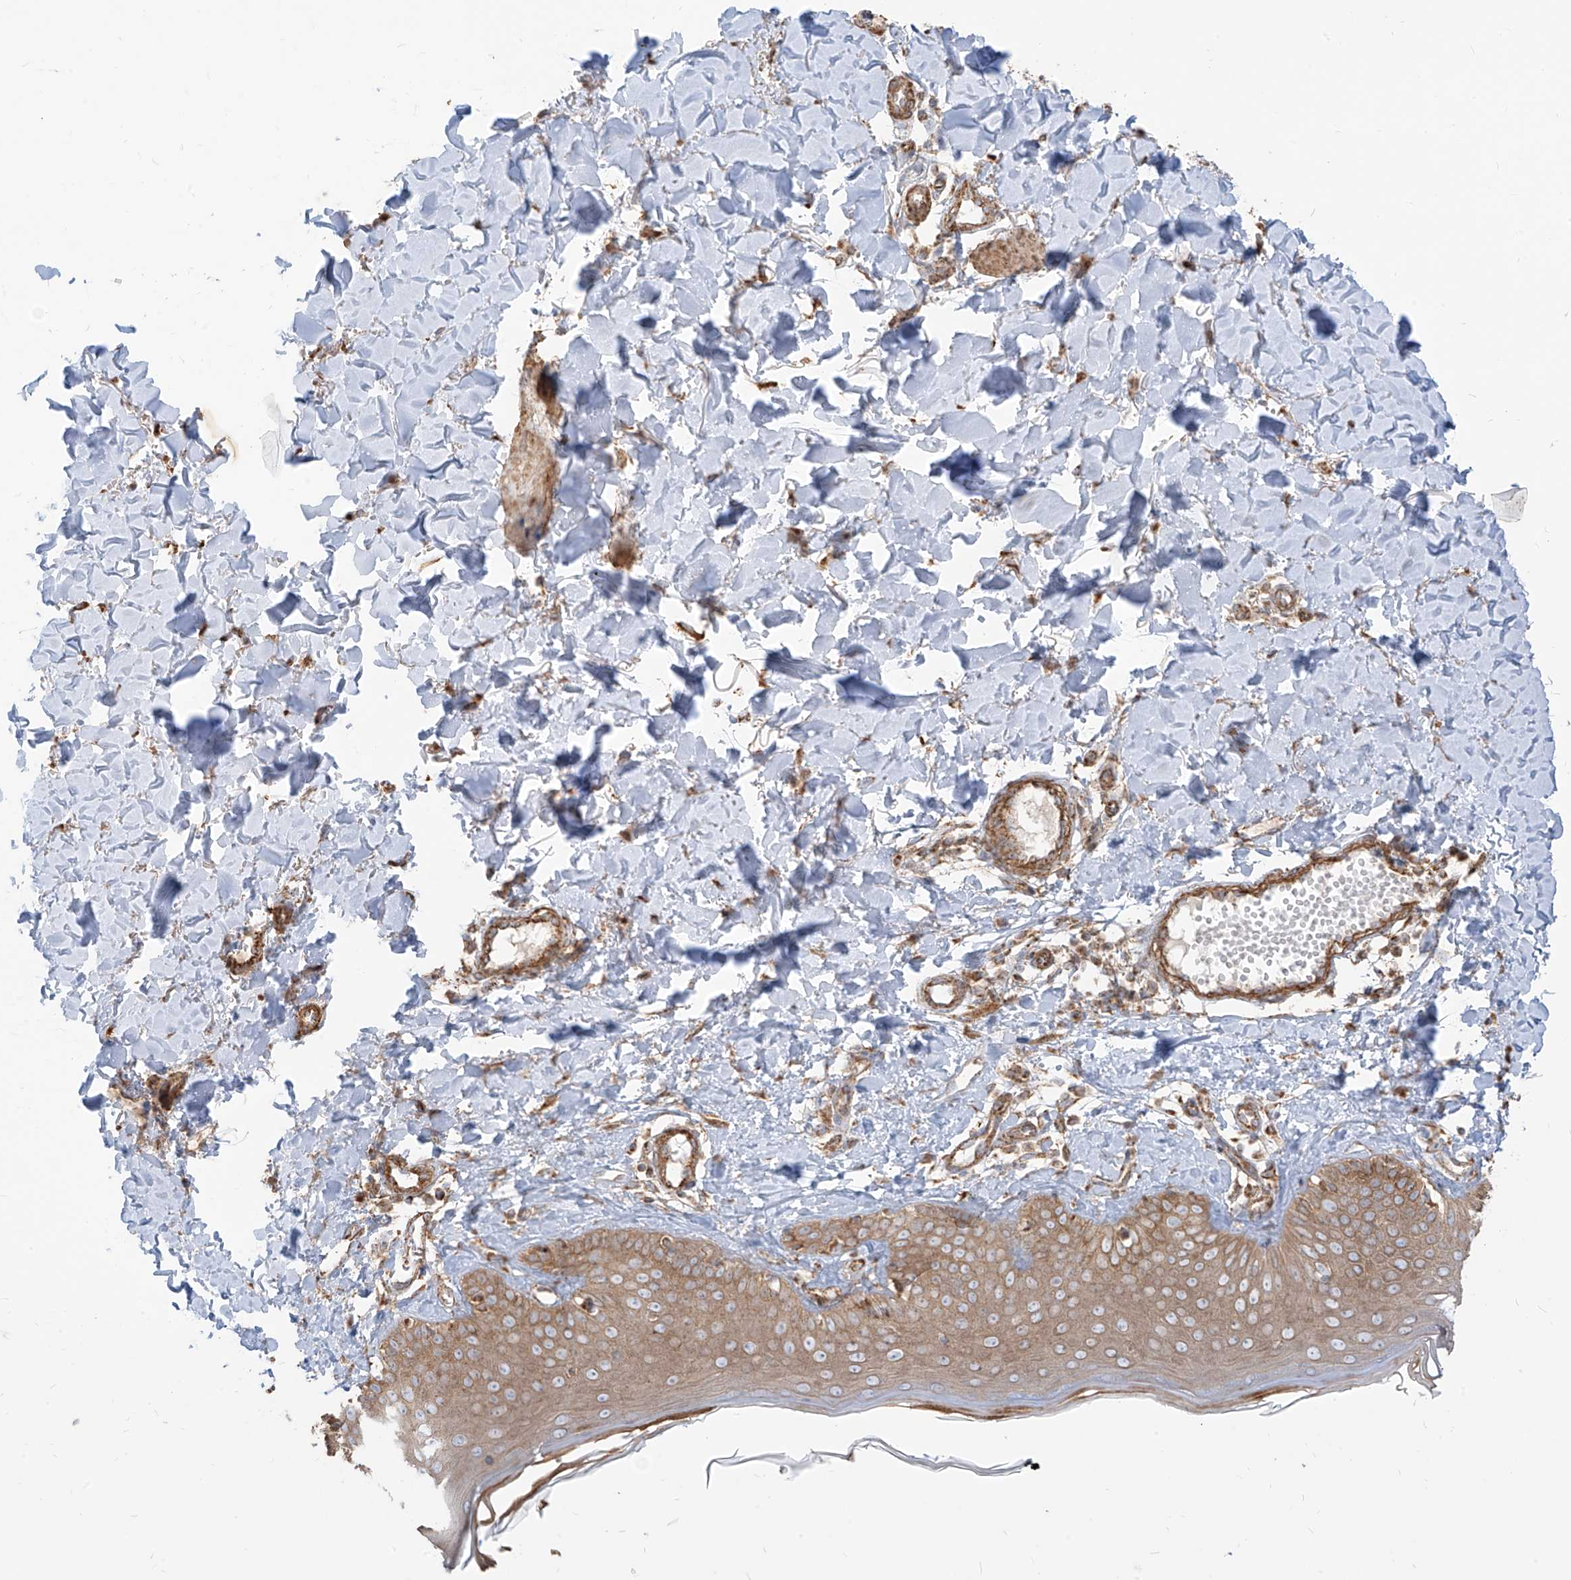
{"staining": {"intensity": "moderate", "quantity": "25%-75%", "location": "cytoplasmic/membranous"}, "tissue": "skin", "cell_type": "Fibroblasts", "image_type": "normal", "snomed": [{"axis": "morphology", "description": "Normal tissue, NOS"}, {"axis": "topography", "description": "Skin"}], "caption": "This is a micrograph of immunohistochemistry (IHC) staining of unremarkable skin, which shows moderate expression in the cytoplasmic/membranous of fibroblasts.", "gene": "PLCL1", "patient": {"sex": "male", "age": 52}}